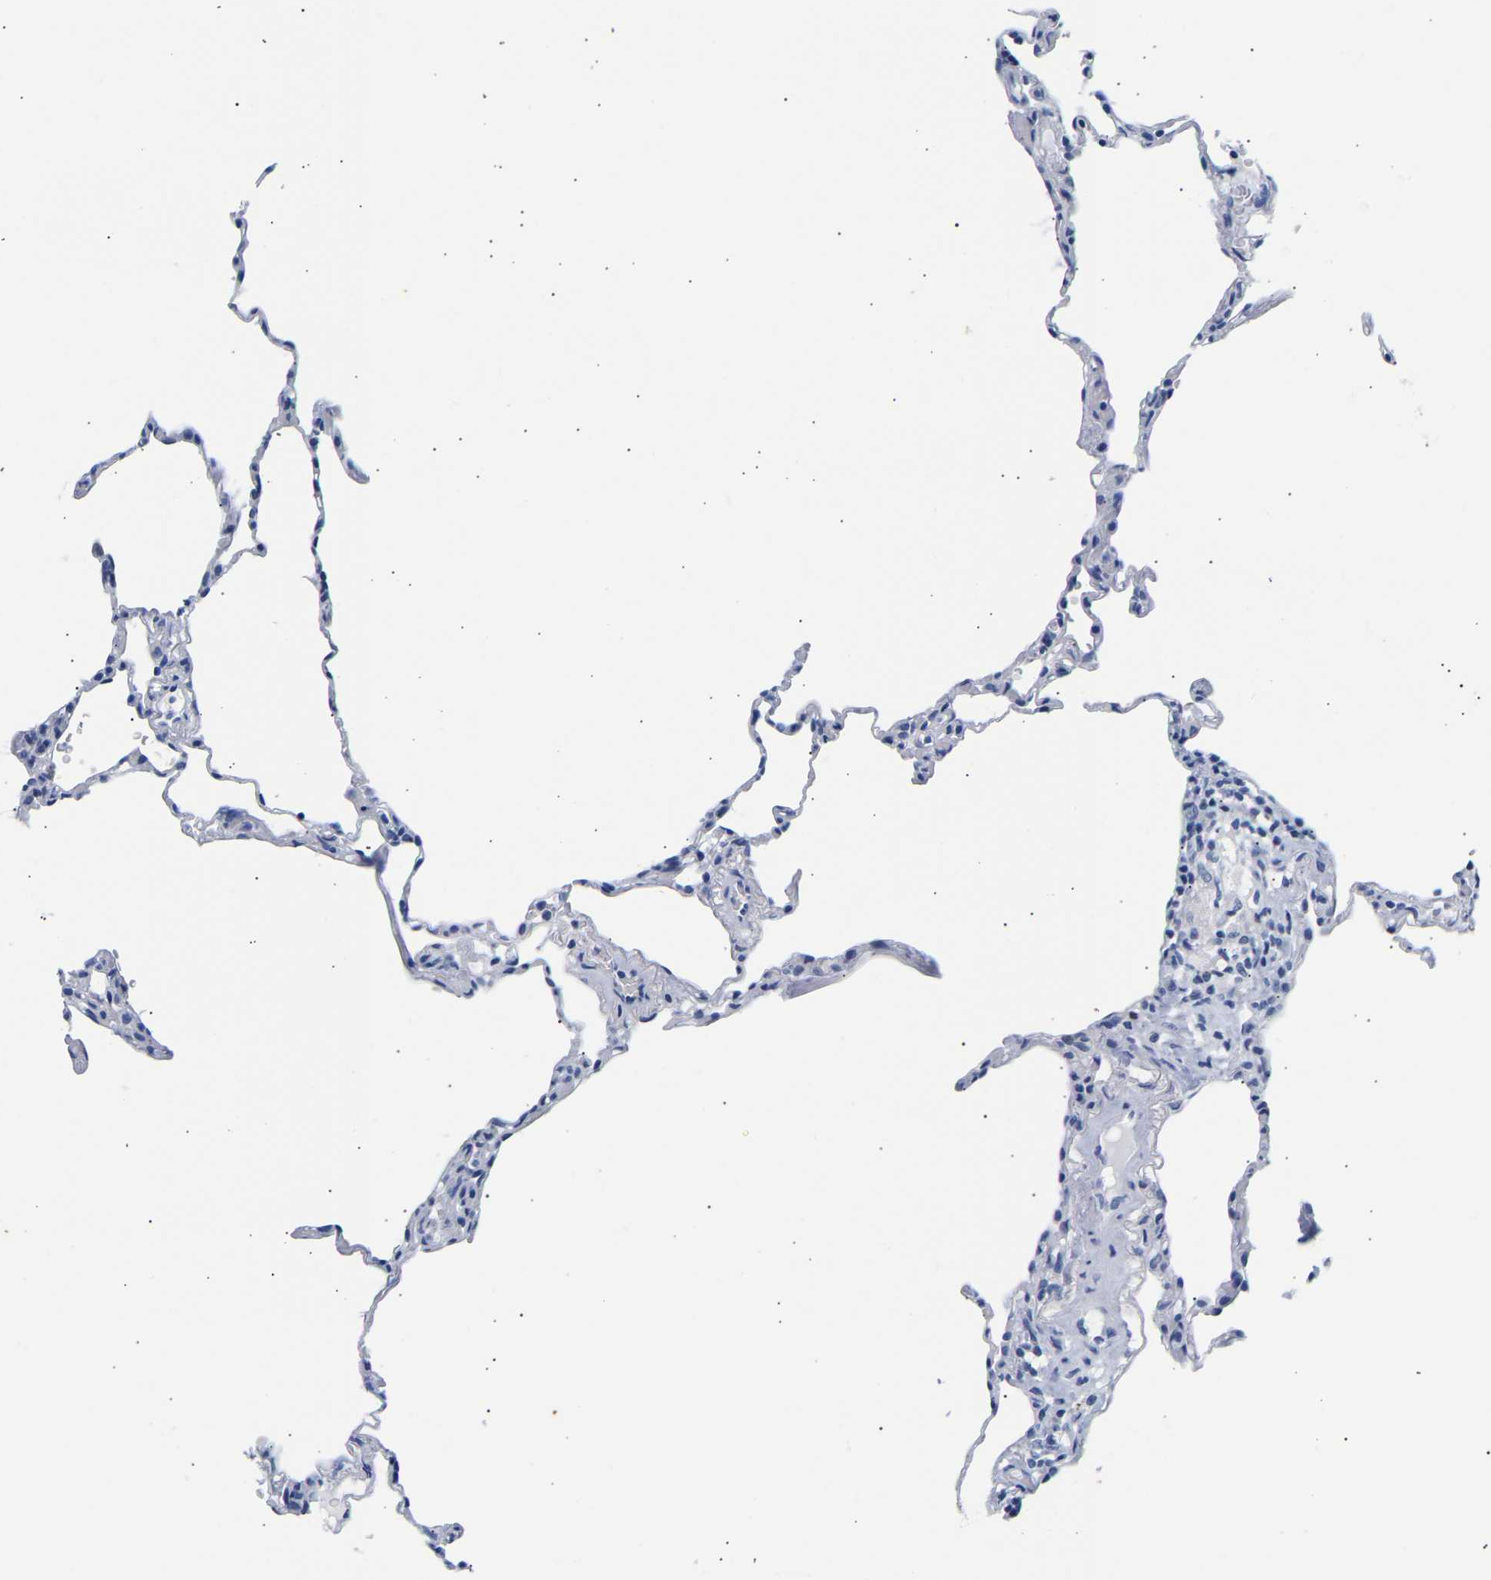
{"staining": {"intensity": "negative", "quantity": "none", "location": "none"}, "tissue": "lung", "cell_type": "Alveolar cells", "image_type": "normal", "snomed": [{"axis": "morphology", "description": "Normal tissue, NOS"}, {"axis": "topography", "description": "Lung"}], "caption": "This is an immunohistochemistry (IHC) image of benign lung. There is no positivity in alveolar cells.", "gene": "SPINK2", "patient": {"sex": "male", "age": 59}}